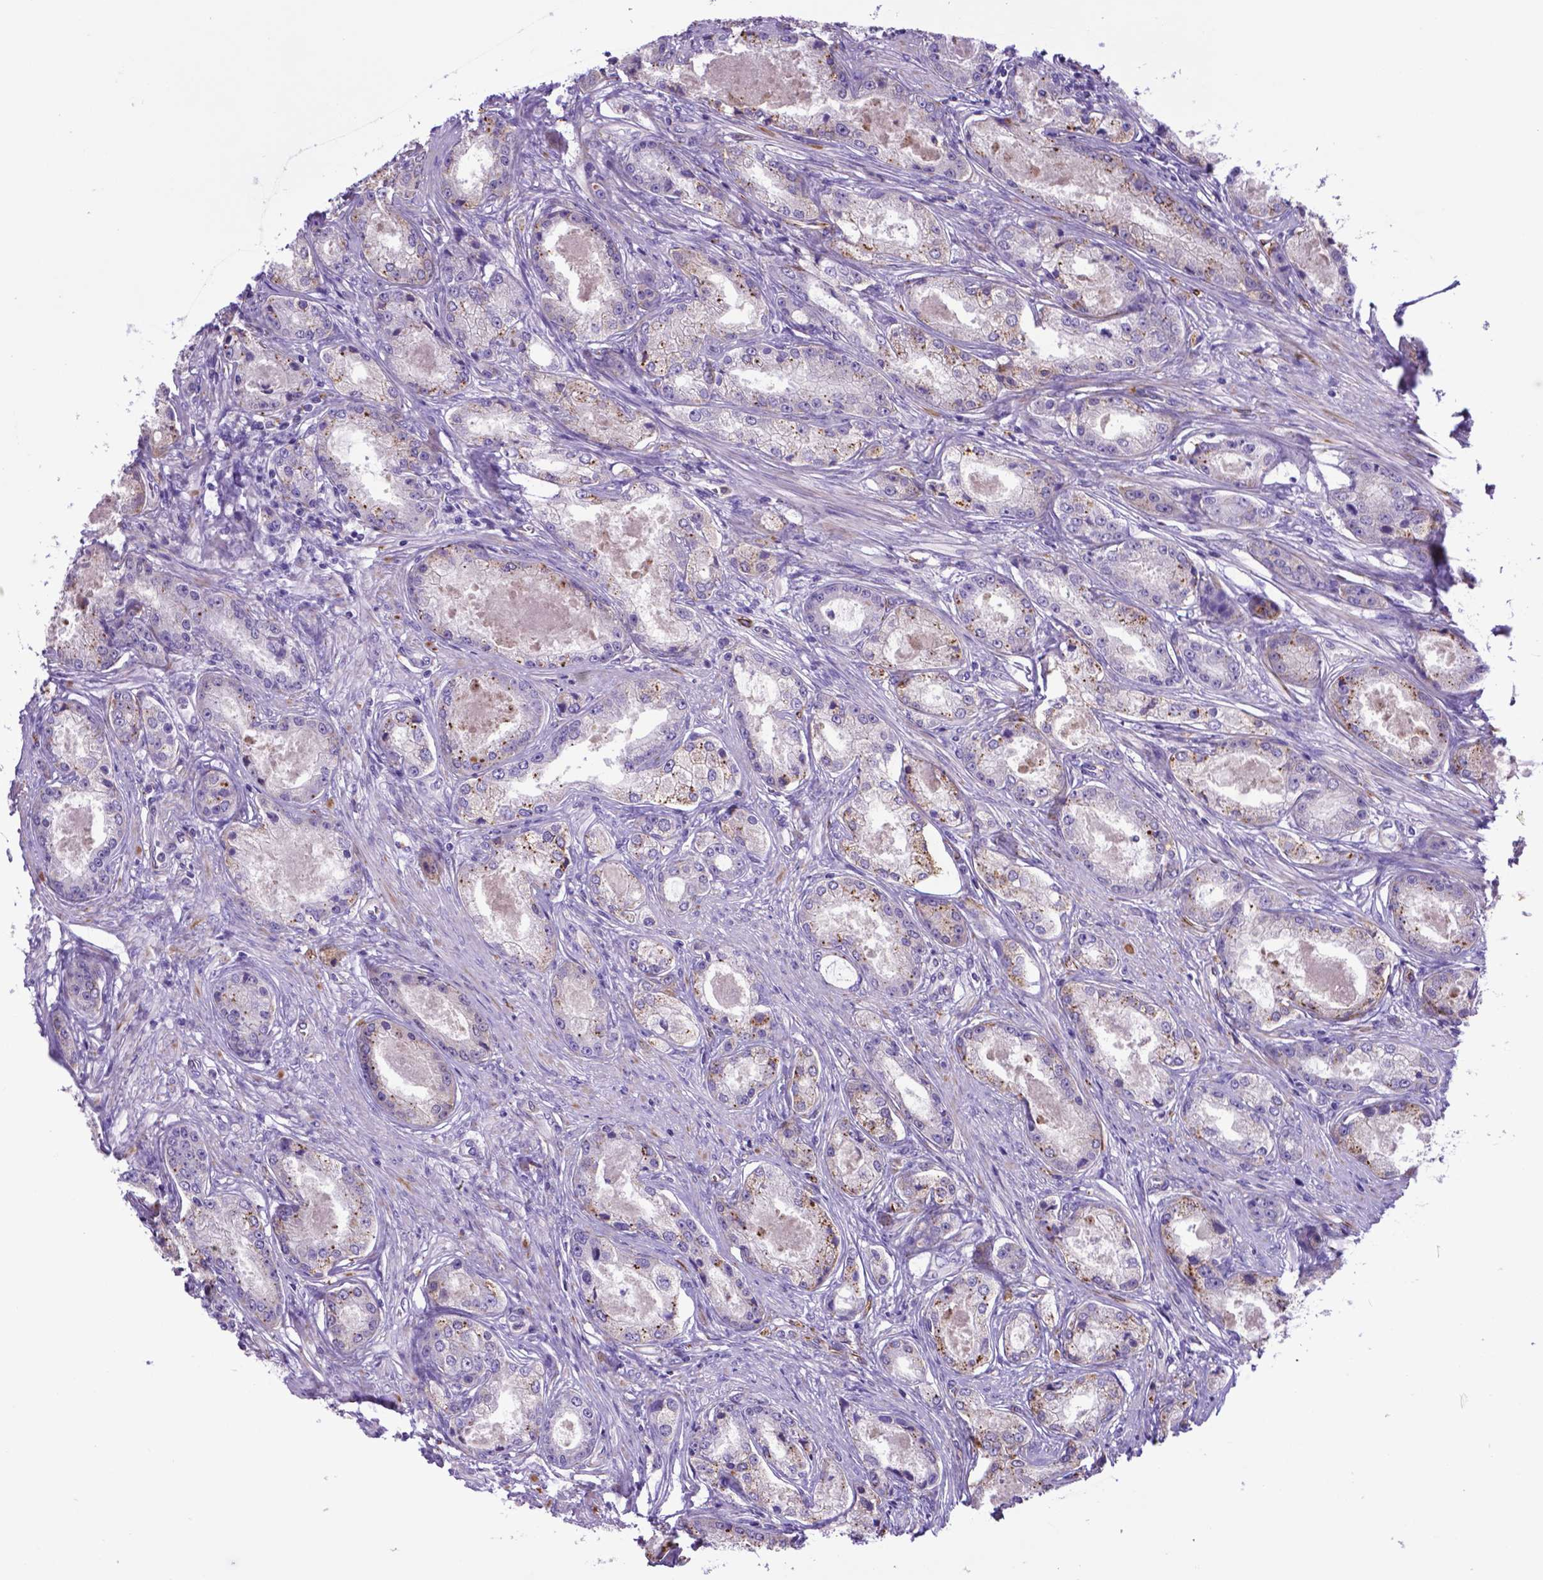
{"staining": {"intensity": "moderate", "quantity": "<25%", "location": "cytoplasmic/membranous"}, "tissue": "prostate cancer", "cell_type": "Tumor cells", "image_type": "cancer", "snomed": [{"axis": "morphology", "description": "Adenocarcinoma, Low grade"}, {"axis": "topography", "description": "Prostate"}], "caption": "Immunohistochemical staining of human prostate cancer exhibits low levels of moderate cytoplasmic/membranous expression in about <25% of tumor cells. (DAB IHC, brown staining for protein, blue staining for nuclei).", "gene": "LZTR1", "patient": {"sex": "male", "age": 68}}